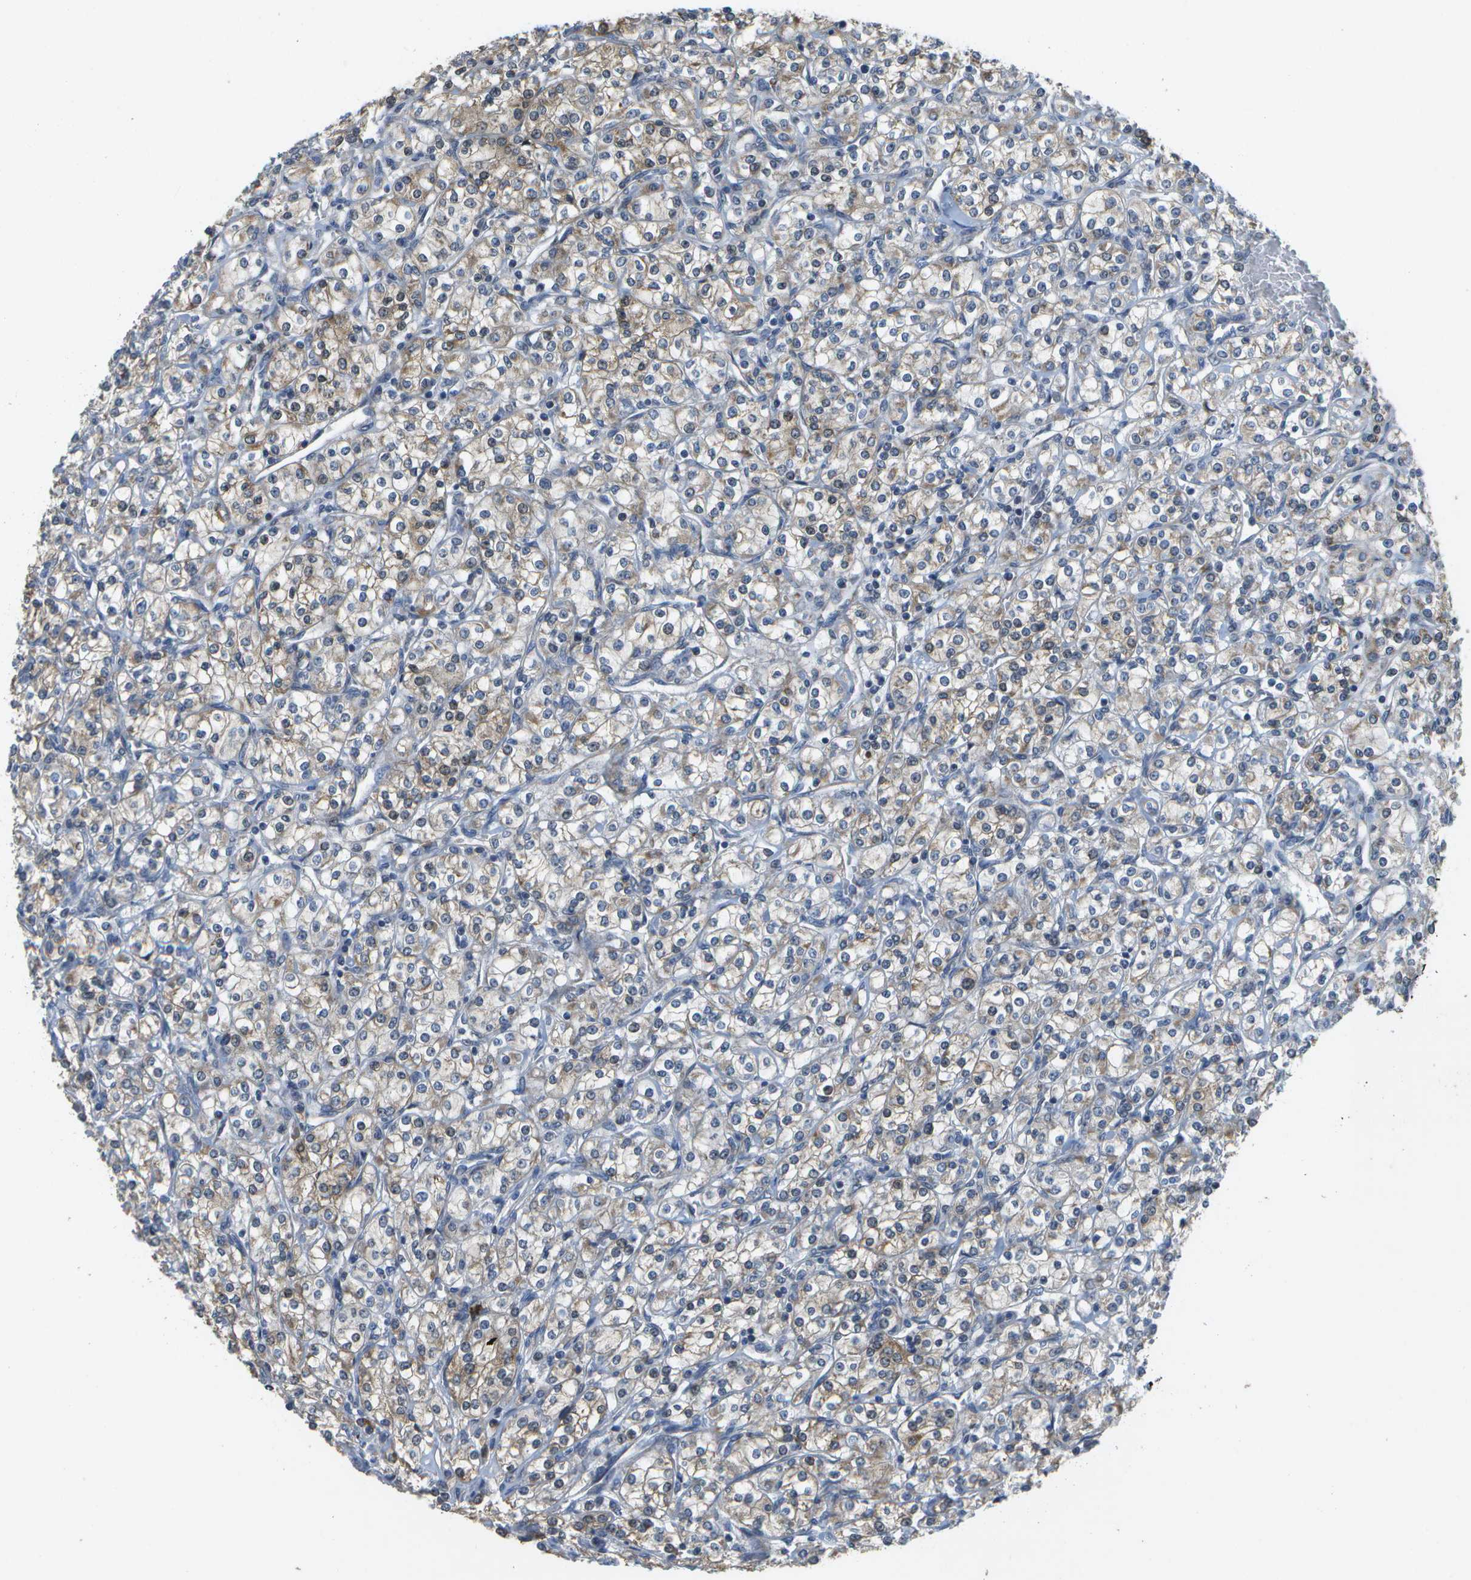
{"staining": {"intensity": "weak", "quantity": ">75%", "location": "cytoplasmic/membranous"}, "tissue": "renal cancer", "cell_type": "Tumor cells", "image_type": "cancer", "snomed": [{"axis": "morphology", "description": "Adenocarcinoma, NOS"}, {"axis": "topography", "description": "Kidney"}], "caption": "Immunohistochemical staining of human adenocarcinoma (renal) shows low levels of weak cytoplasmic/membranous protein staining in about >75% of tumor cells.", "gene": "HADHA", "patient": {"sex": "male", "age": 77}}